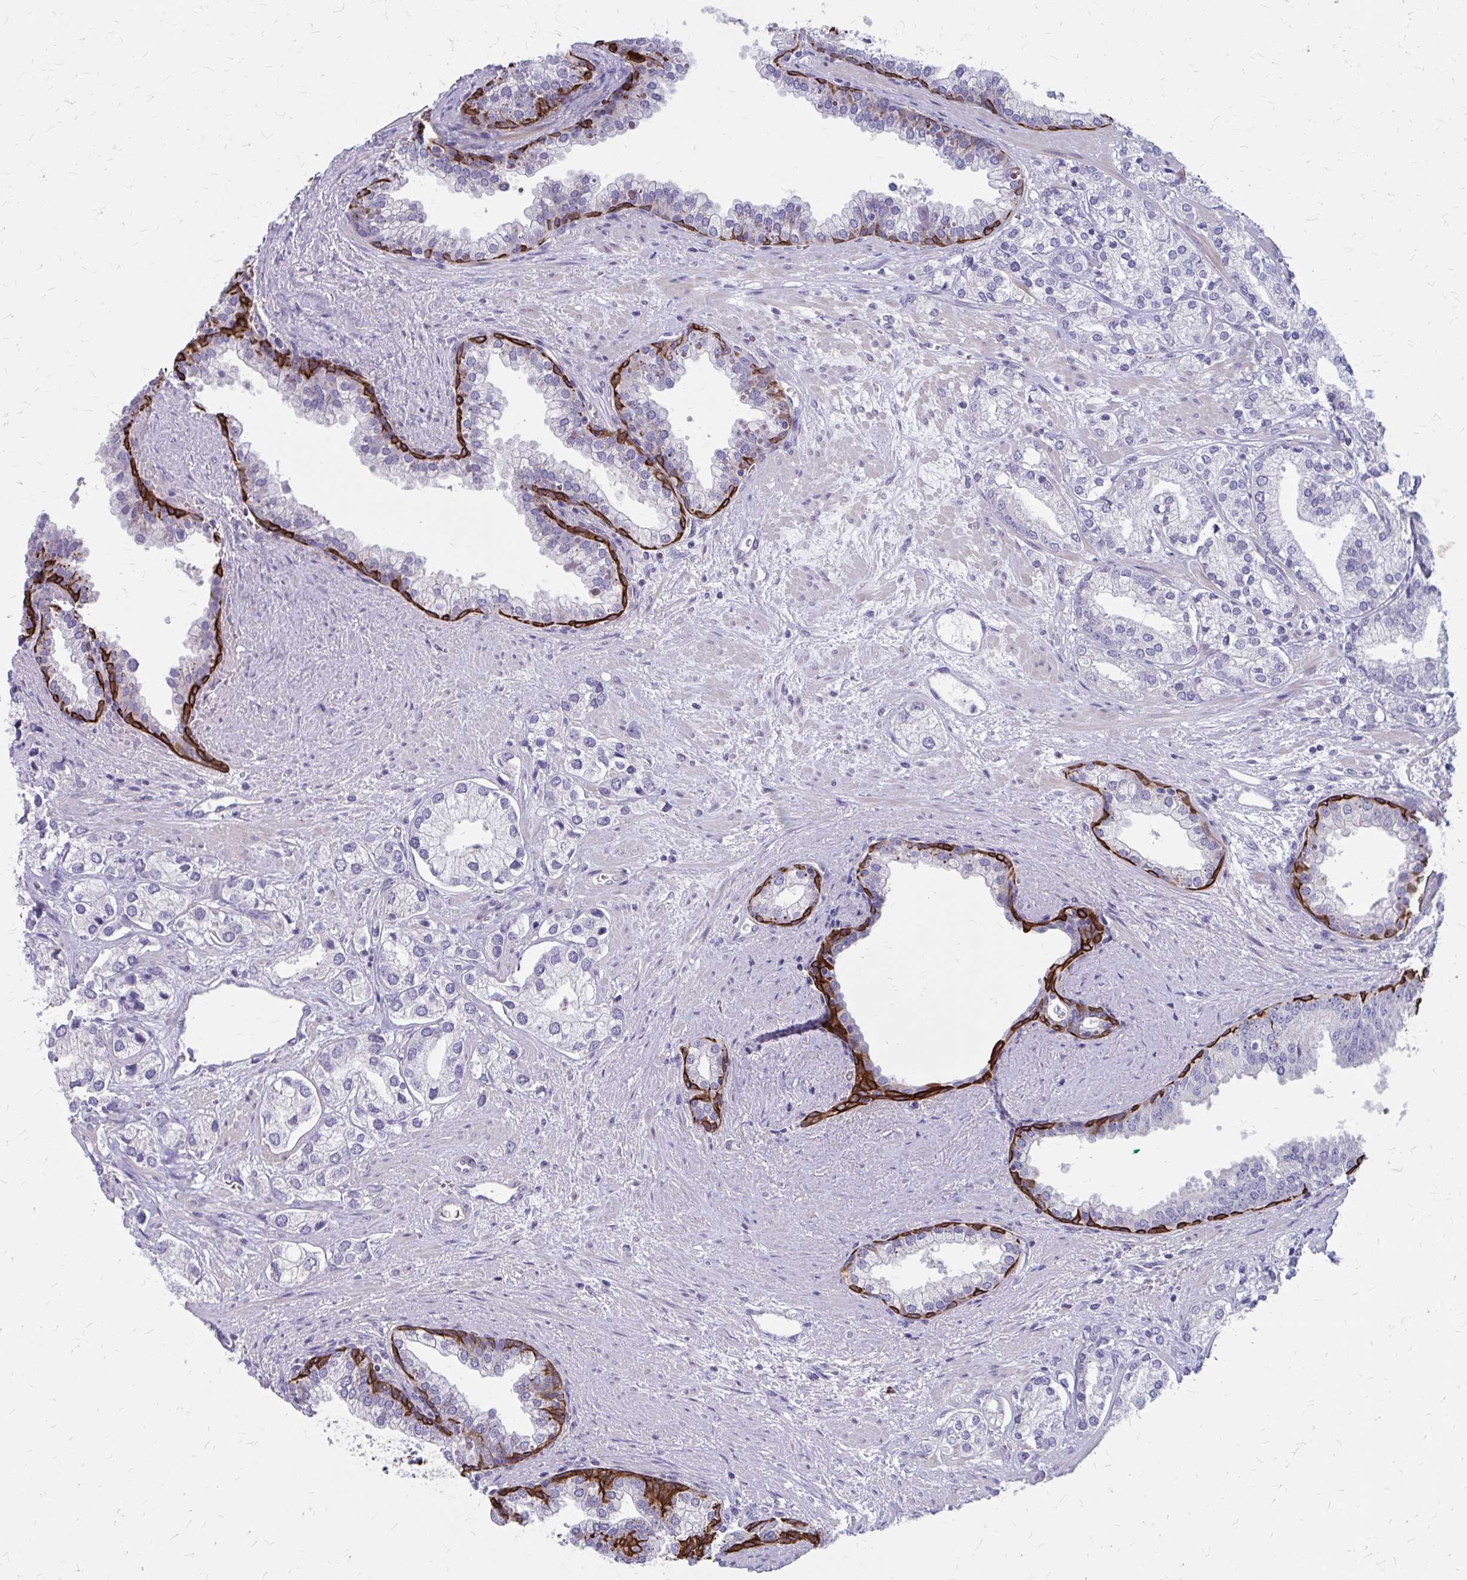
{"staining": {"intensity": "negative", "quantity": "none", "location": "none"}, "tissue": "prostate cancer", "cell_type": "Tumor cells", "image_type": "cancer", "snomed": [{"axis": "morphology", "description": "Adenocarcinoma, High grade"}, {"axis": "topography", "description": "Prostate"}], "caption": "Immunohistochemistry (IHC) of human prostate cancer demonstrates no expression in tumor cells.", "gene": "GLYATL2", "patient": {"sex": "male", "age": 58}}